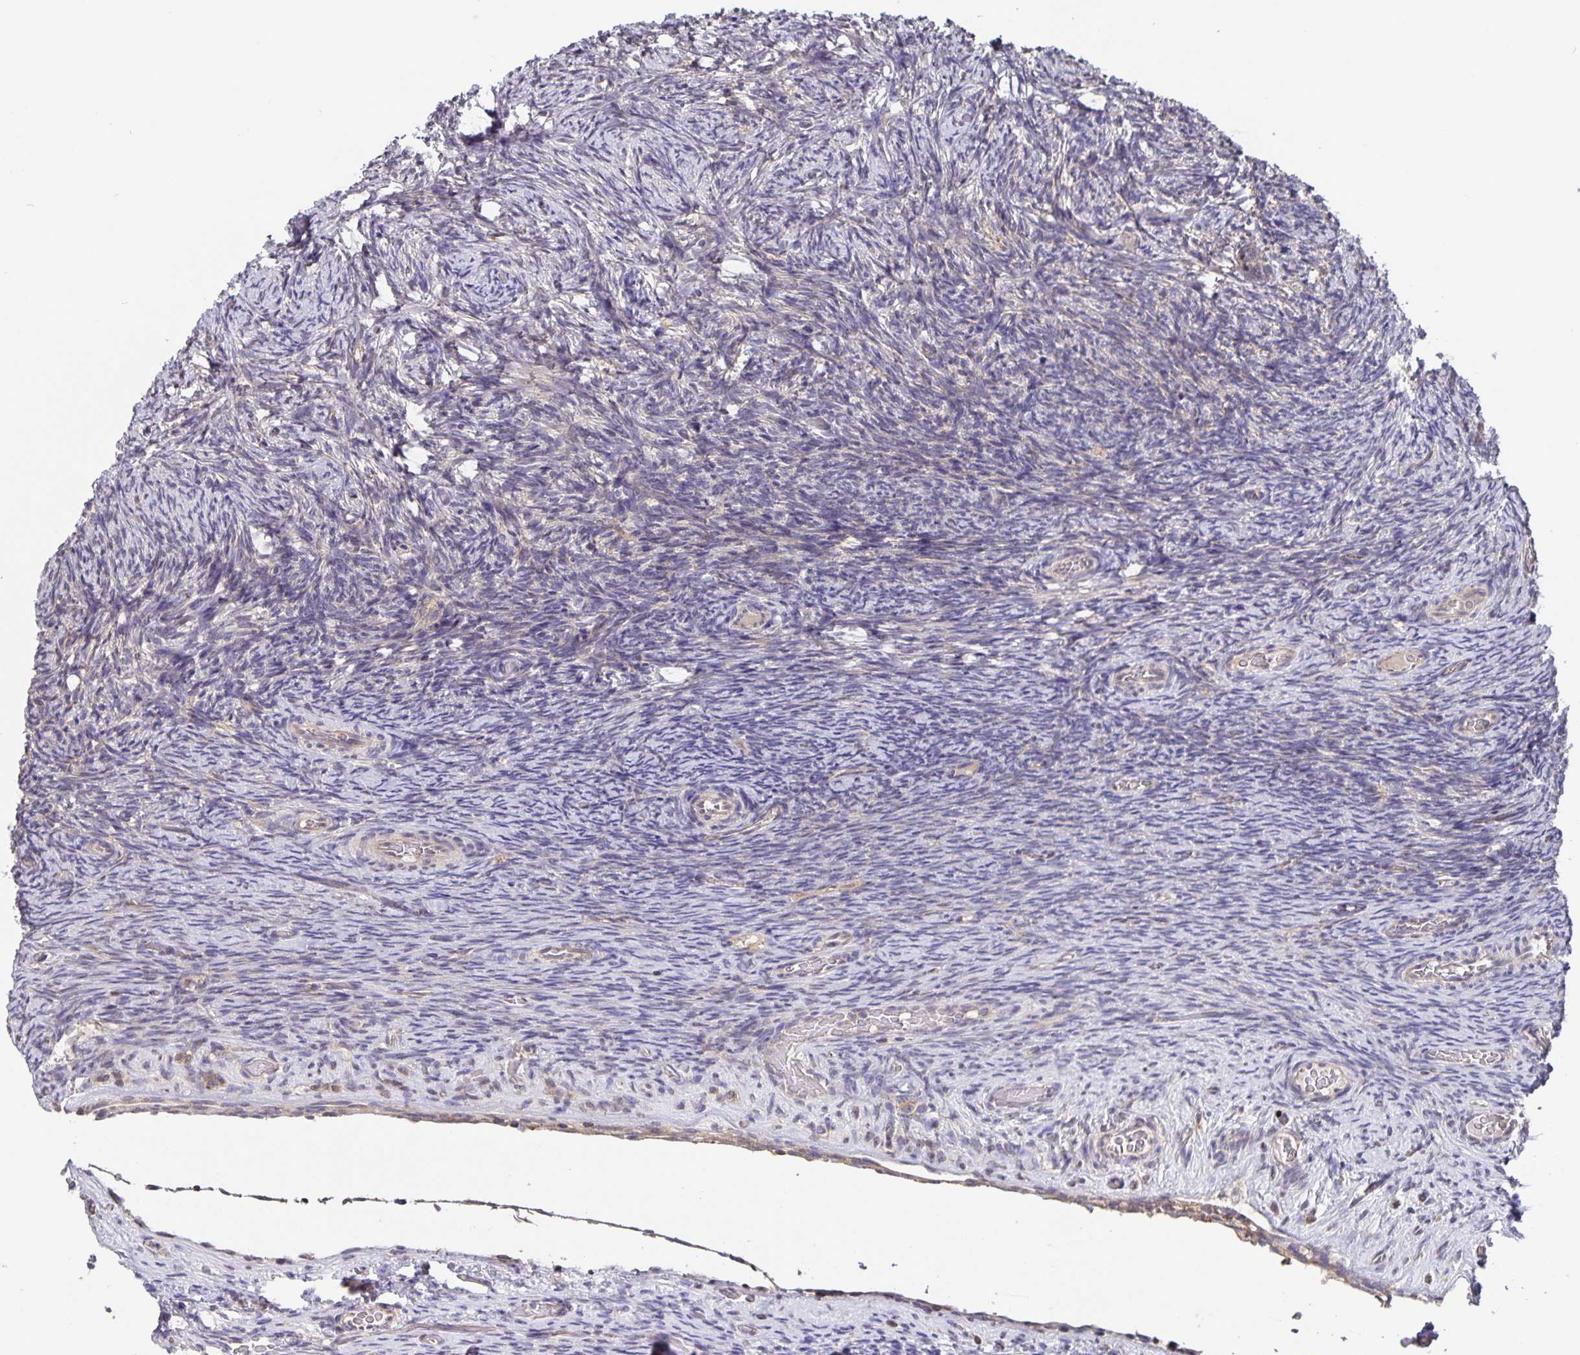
{"staining": {"intensity": "negative", "quantity": "none", "location": "none"}, "tissue": "ovary", "cell_type": "Ovarian stroma cells", "image_type": "normal", "snomed": [{"axis": "morphology", "description": "Normal tissue, NOS"}, {"axis": "topography", "description": "Ovary"}], "caption": "Normal ovary was stained to show a protein in brown. There is no significant expression in ovarian stroma cells. (DAB immunohistochemistry (IHC) visualized using brightfield microscopy, high magnification).", "gene": "FEM1C", "patient": {"sex": "female", "age": 34}}